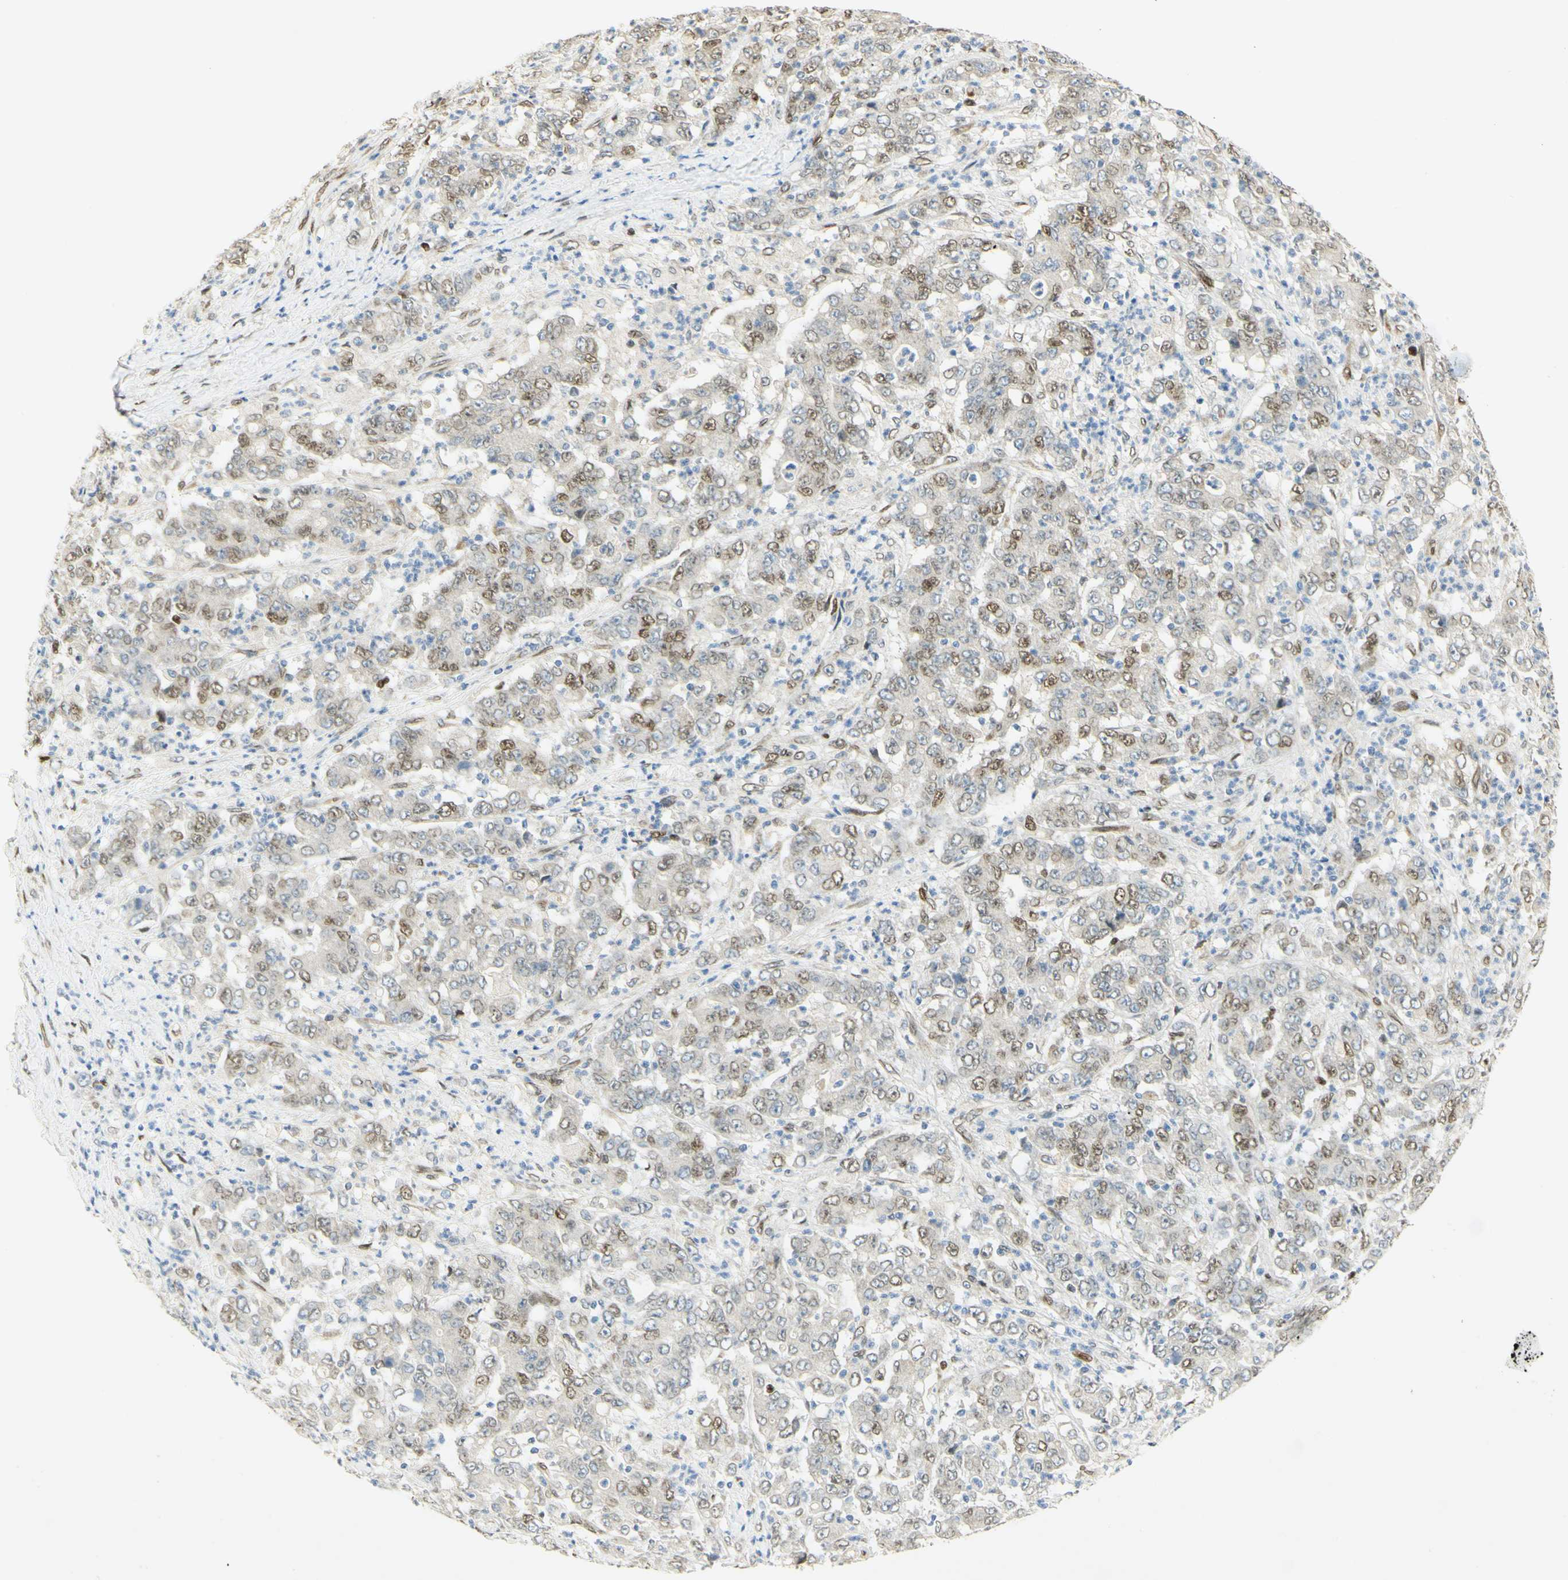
{"staining": {"intensity": "moderate", "quantity": "25%-75%", "location": "nuclear"}, "tissue": "stomach cancer", "cell_type": "Tumor cells", "image_type": "cancer", "snomed": [{"axis": "morphology", "description": "Adenocarcinoma, NOS"}, {"axis": "topography", "description": "Stomach, lower"}], "caption": "This micrograph reveals immunohistochemistry staining of stomach adenocarcinoma, with medium moderate nuclear expression in about 25%-75% of tumor cells.", "gene": "E2F1", "patient": {"sex": "female", "age": 71}}